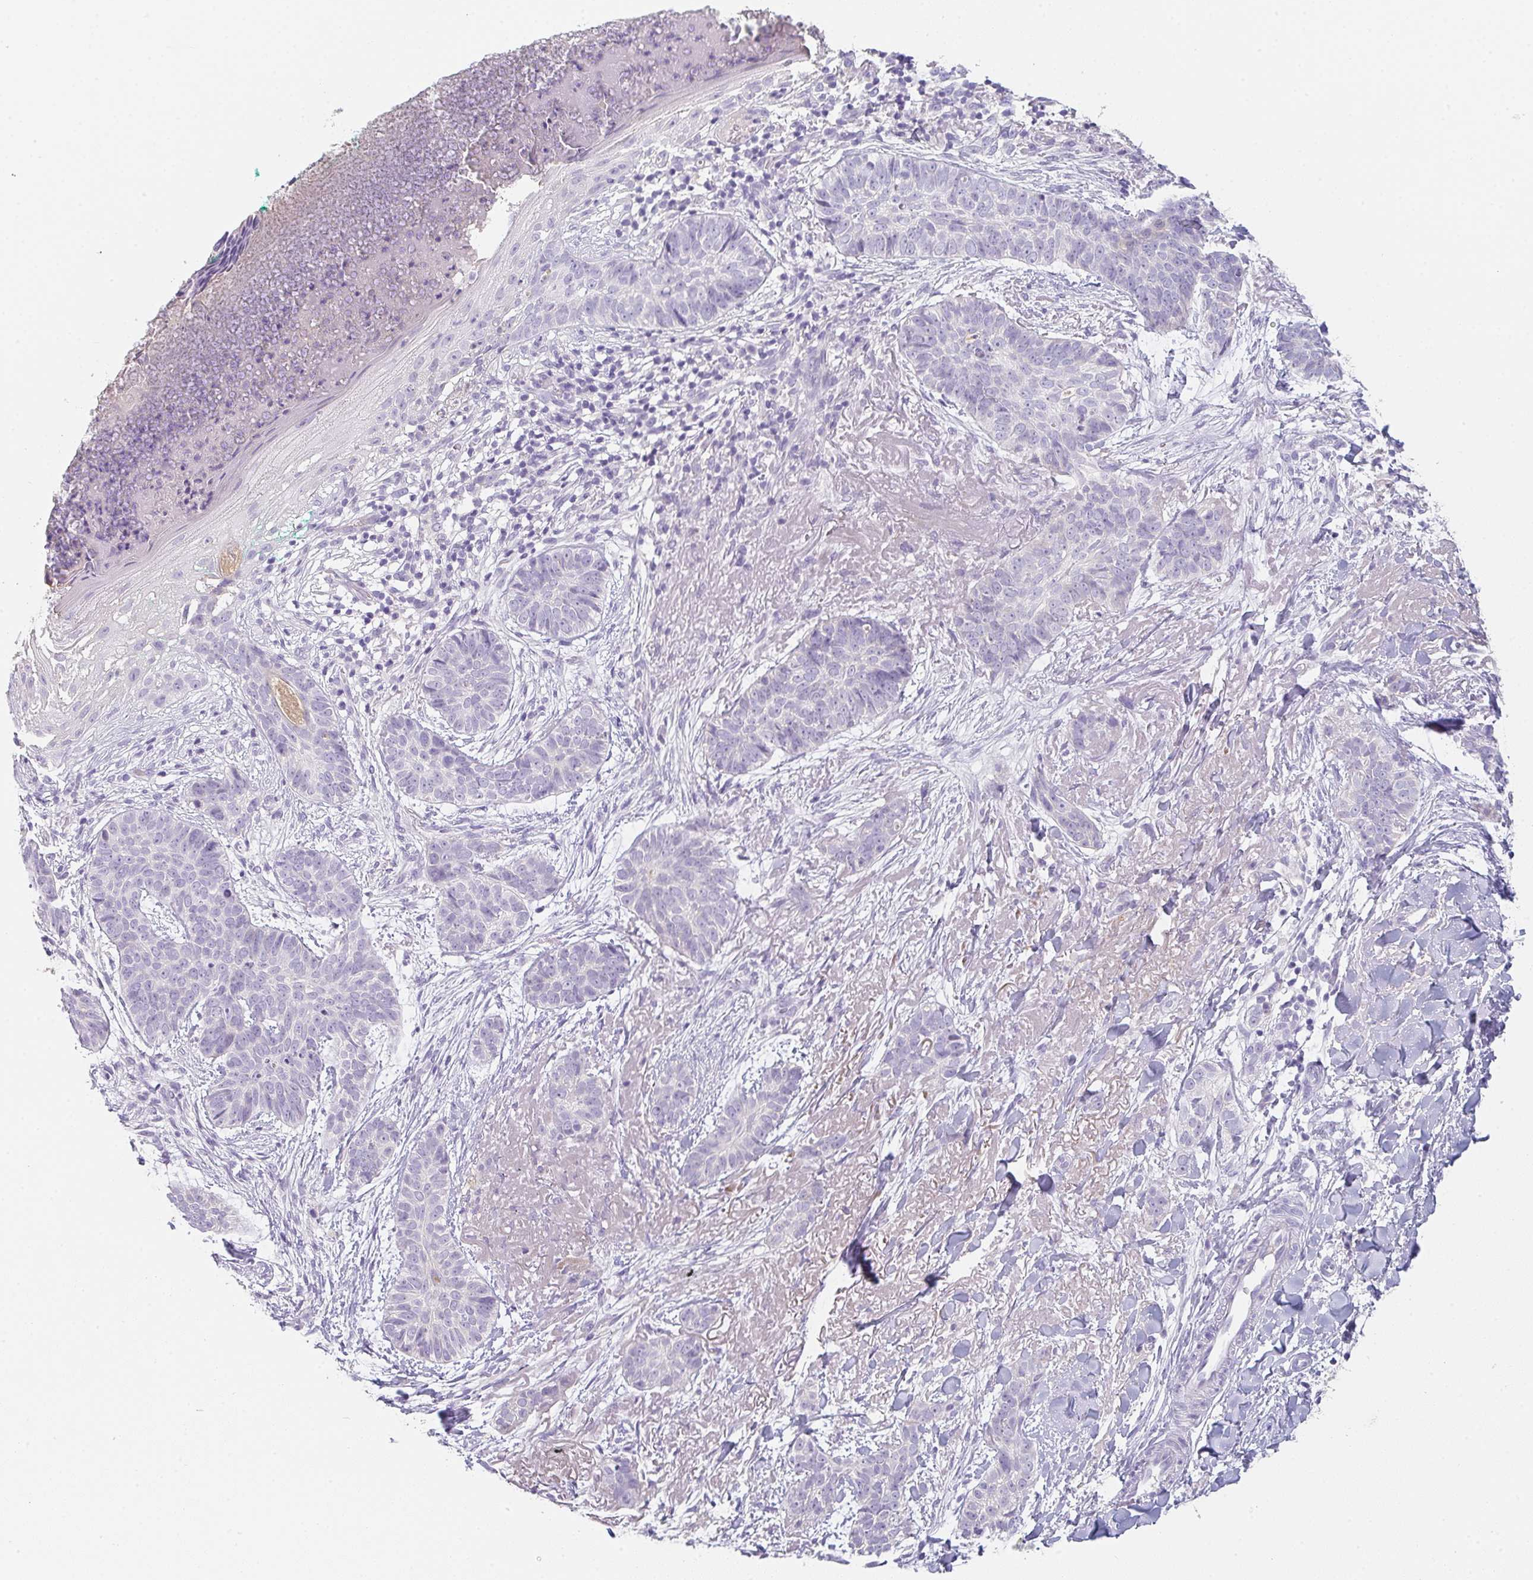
{"staining": {"intensity": "negative", "quantity": "none", "location": "none"}, "tissue": "skin cancer", "cell_type": "Tumor cells", "image_type": "cancer", "snomed": [{"axis": "morphology", "description": "Basal cell carcinoma"}, {"axis": "topography", "description": "Skin"}, {"axis": "topography", "description": "Skin of face"}, {"axis": "topography", "description": "Skin of nose"}], "caption": "Immunohistochemistry image of neoplastic tissue: skin cancer (basal cell carcinoma) stained with DAB reveals no significant protein positivity in tumor cells. The staining is performed using DAB (3,3'-diaminobenzidine) brown chromogen with nuclei counter-stained in using hematoxylin.", "gene": "C1QTNF8", "patient": {"sex": "female", "age": 86}}